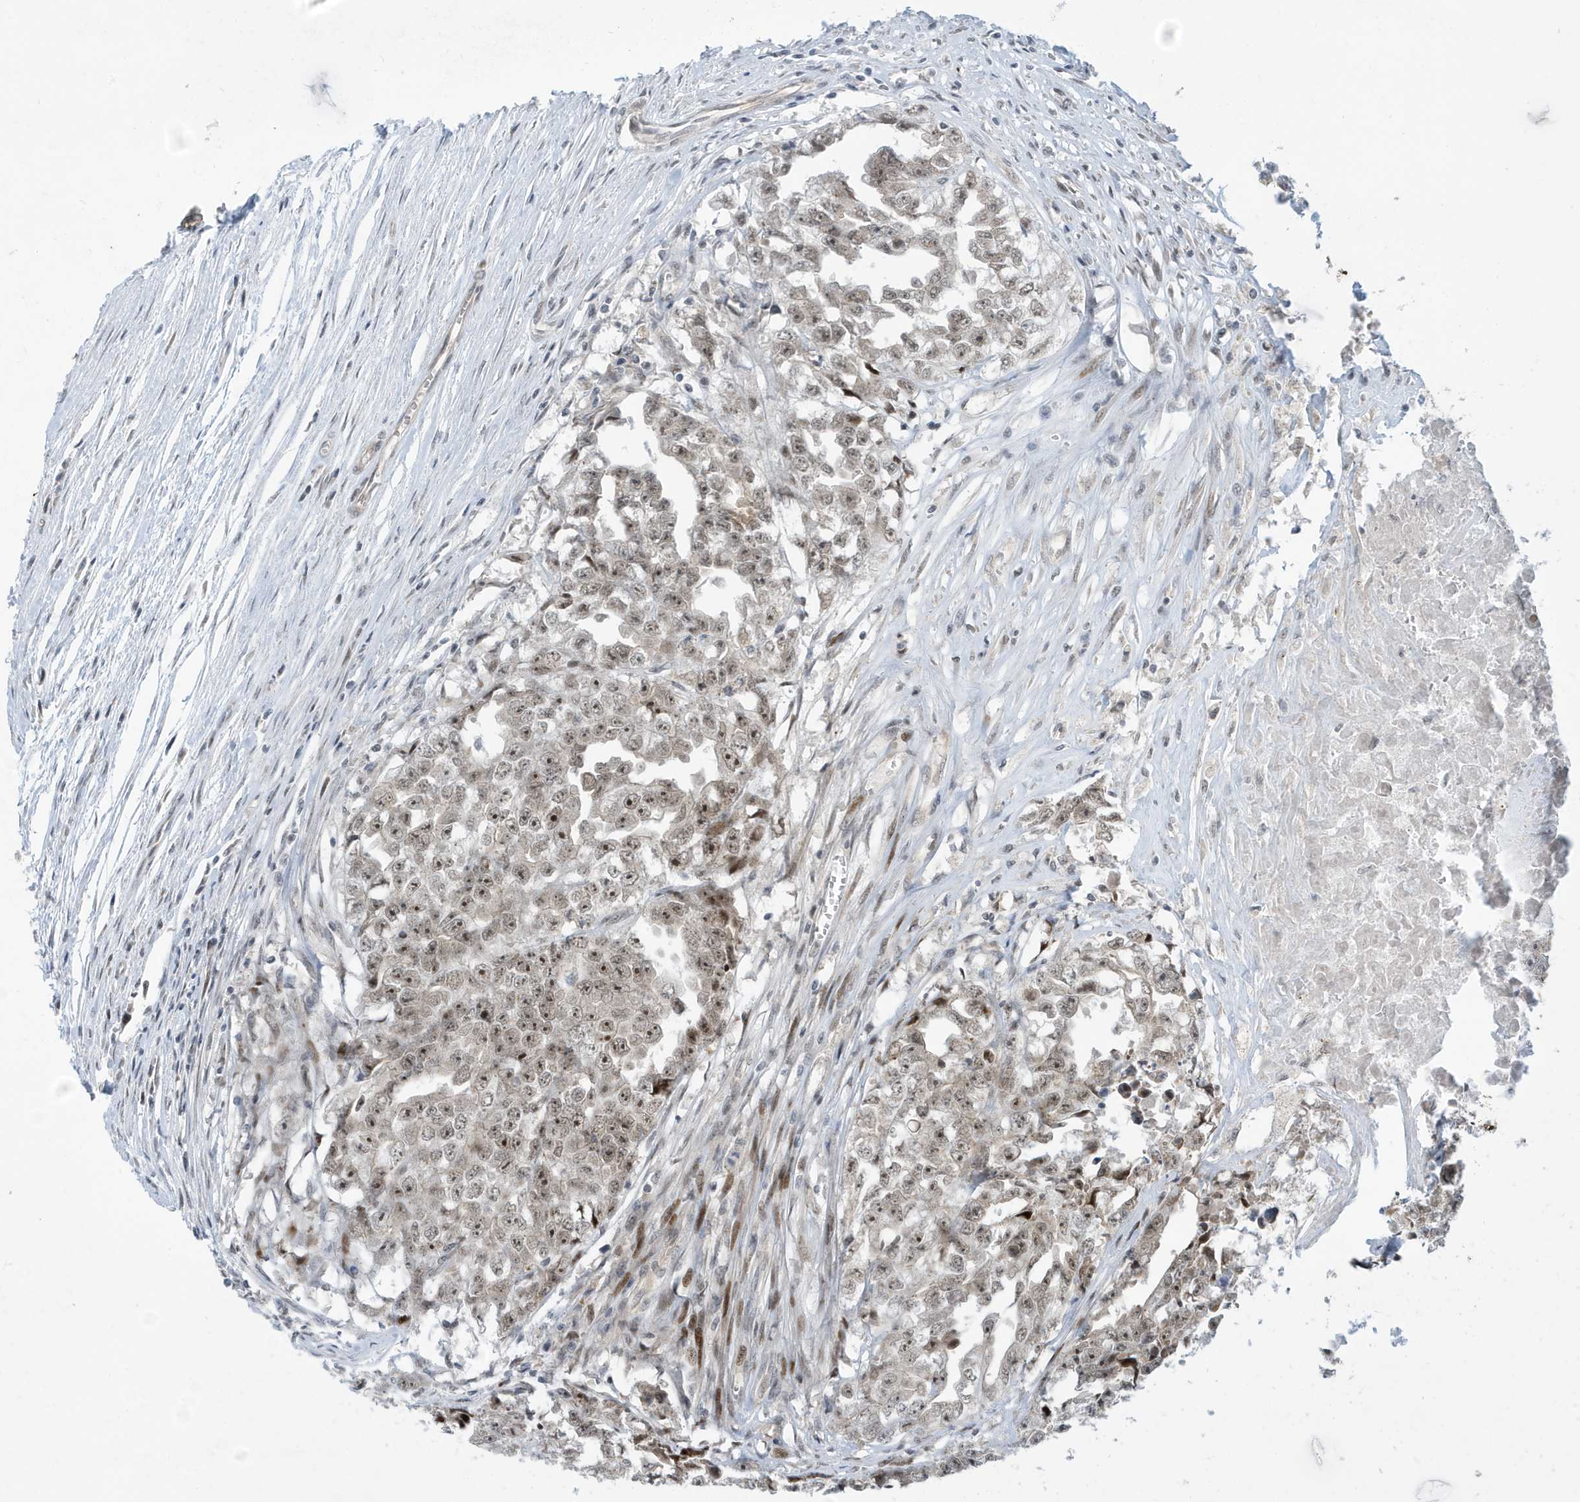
{"staining": {"intensity": "moderate", "quantity": "<25%", "location": "nuclear"}, "tissue": "testis cancer", "cell_type": "Tumor cells", "image_type": "cancer", "snomed": [{"axis": "morphology", "description": "Seminoma, NOS"}, {"axis": "morphology", "description": "Carcinoma, Embryonal, NOS"}, {"axis": "topography", "description": "Testis"}], "caption": "Testis cancer (embryonal carcinoma) stained for a protein reveals moderate nuclear positivity in tumor cells.", "gene": "FAM9B", "patient": {"sex": "male", "age": 43}}